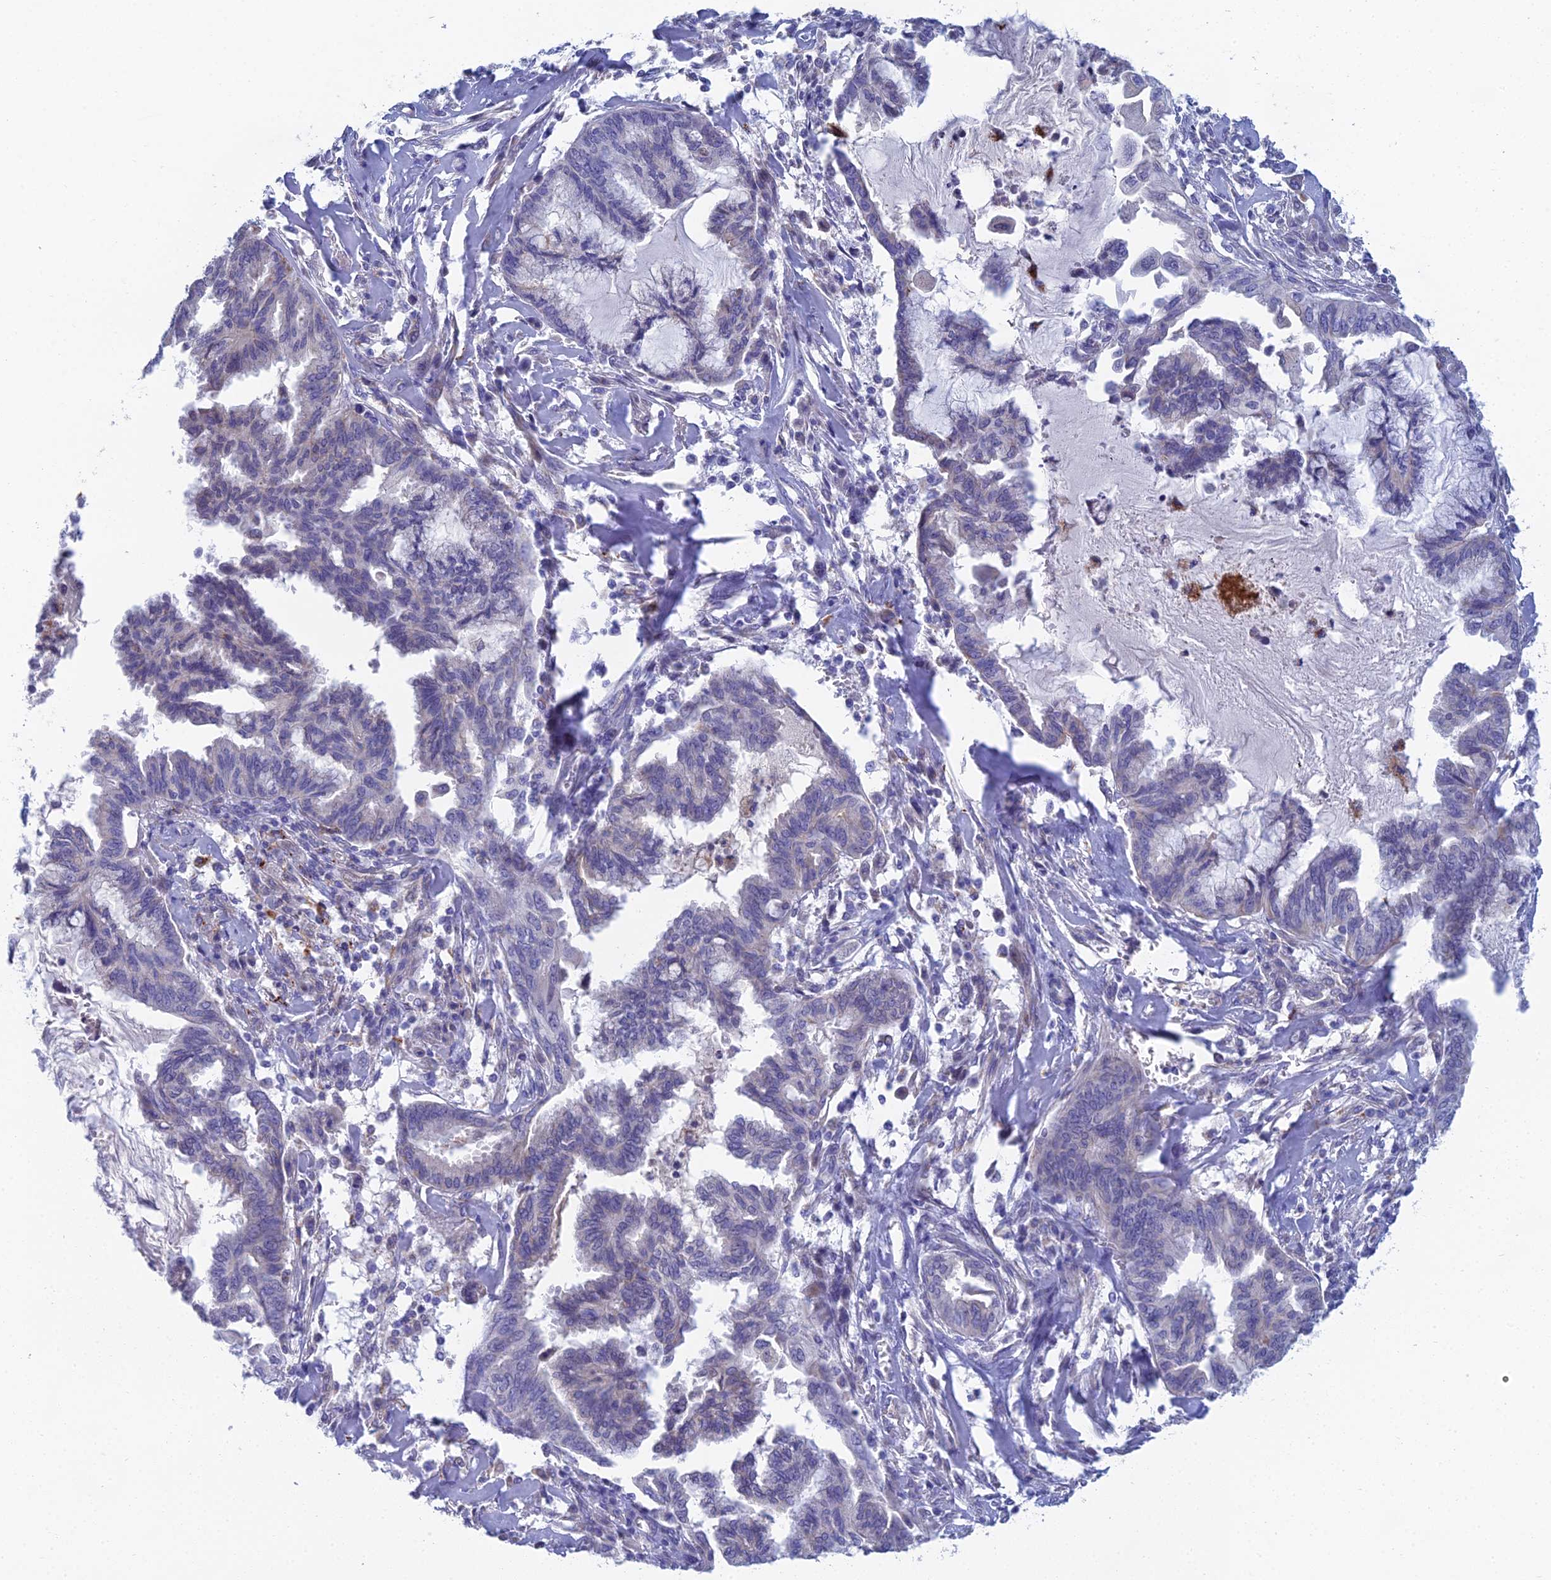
{"staining": {"intensity": "negative", "quantity": "none", "location": "none"}, "tissue": "endometrial cancer", "cell_type": "Tumor cells", "image_type": "cancer", "snomed": [{"axis": "morphology", "description": "Adenocarcinoma, NOS"}, {"axis": "topography", "description": "Endometrium"}], "caption": "This is an IHC micrograph of endometrial adenocarcinoma. There is no positivity in tumor cells.", "gene": "CFAP210", "patient": {"sex": "female", "age": 86}}